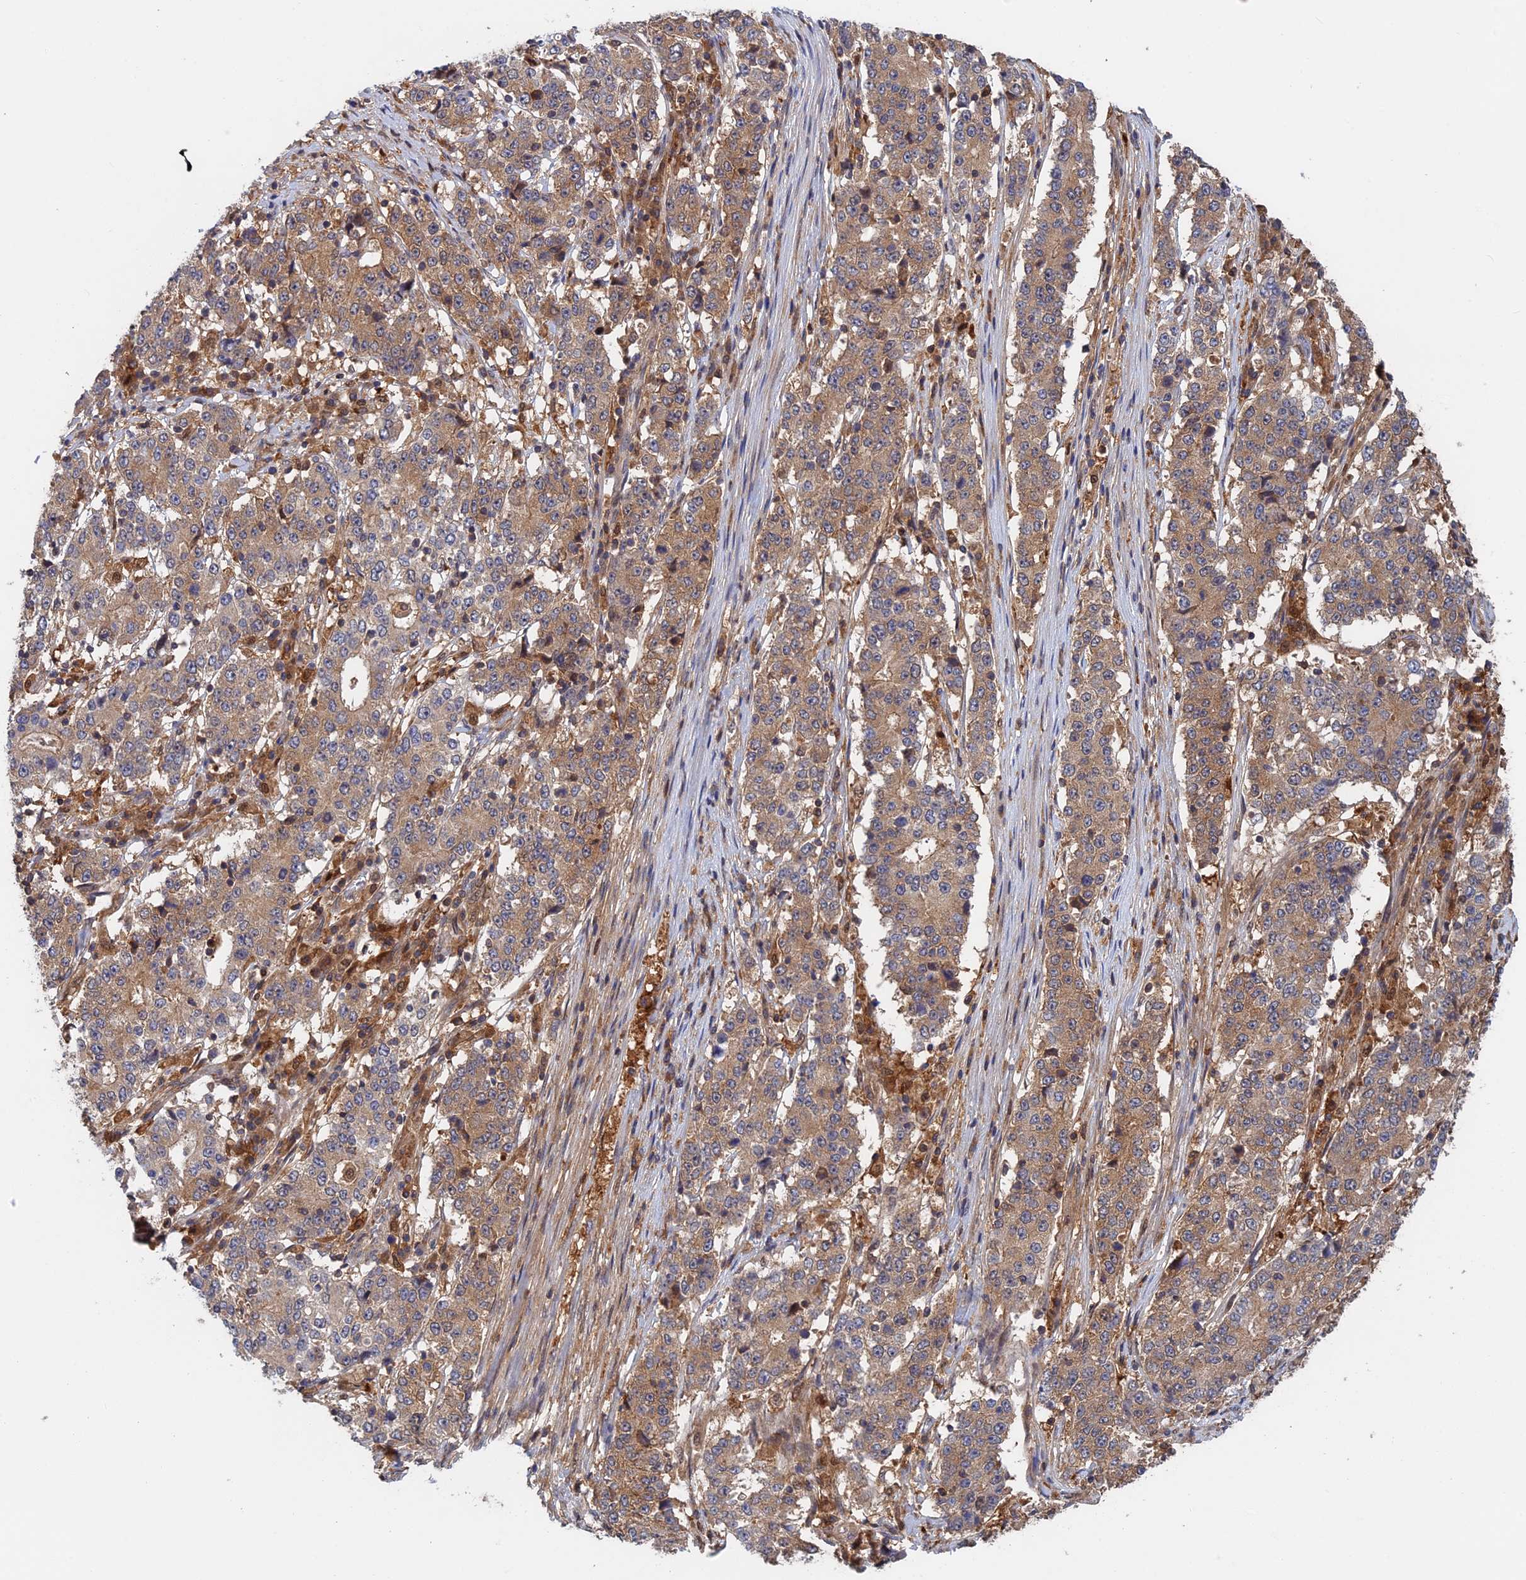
{"staining": {"intensity": "moderate", "quantity": ">75%", "location": "cytoplasmic/membranous"}, "tissue": "stomach cancer", "cell_type": "Tumor cells", "image_type": "cancer", "snomed": [{"axis": "morphology", "description": "Adenocarcinoma, NOS"}, {"axis": "topography", "description": "Stomach"}], "caption": "IHC histopathology image of human adenocarcinoma (stomach) stained for a protein (brown), which reveals medium levels of moderate cytoplasmic/membranous staining in approximately >75% of tumor cells.", "gene": "BLVRA", "patient": {"sex": "male", "age": 59}}